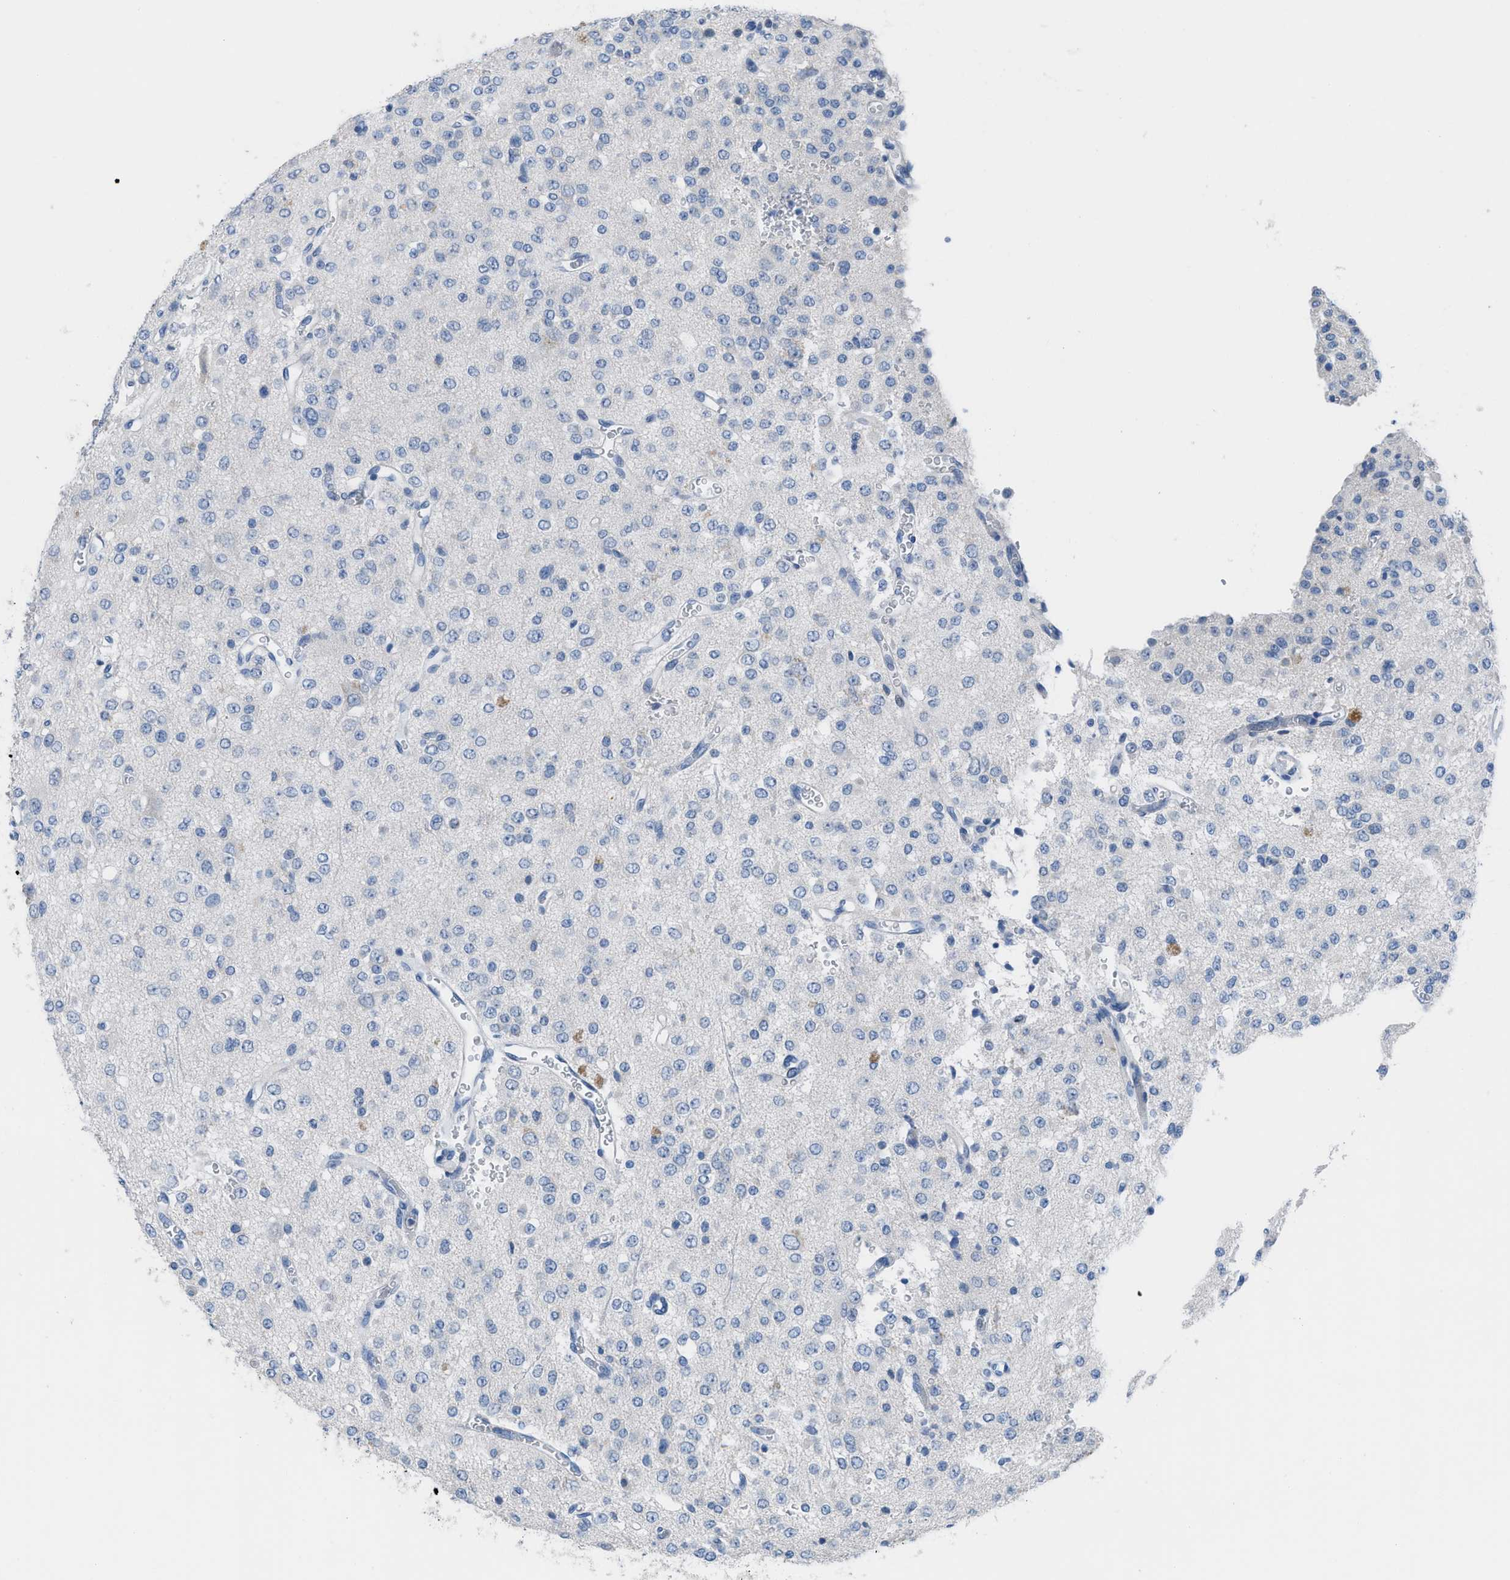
{"staining": {"intensity": "negative", "quantity": "none", "location": "none"}, "tissue": "glioma", "cell_type": "Tumor cells", "image_type": "cancer", "snomed": [{"axis": "morphology", "description": "Glioma, malignant, Low grade"}, {"axis": "topography", "description": "Brain"}], "caption": "This is an immunohistochemistry micrograph of malignant glioma (low-grade). There is no positivity in tumor cells.", "gene": "HPX", "patient": {"sex": "male", "age": 38}}